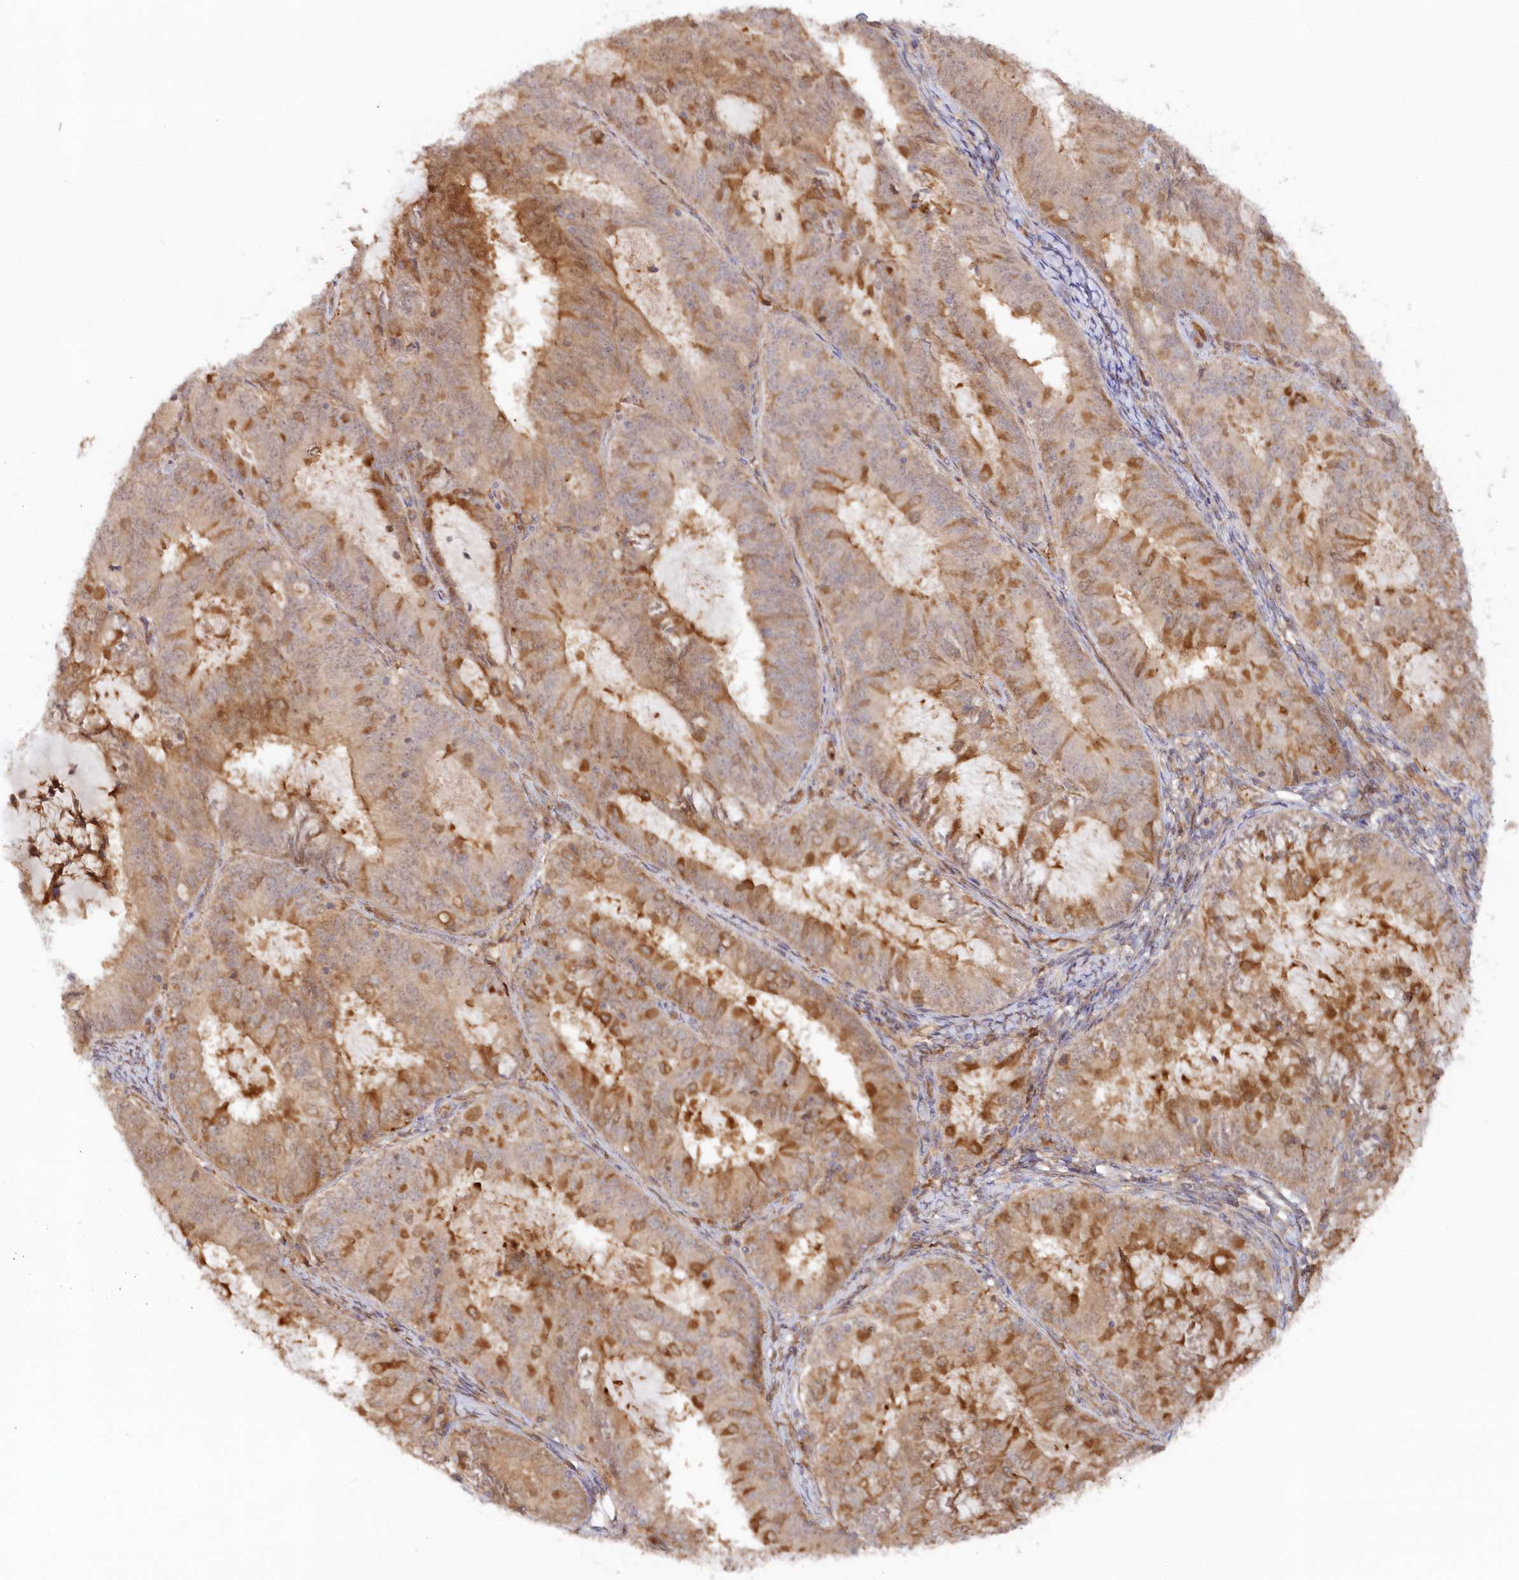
{"staining": {"intensity": "moderate", "quantity": ">75%", "location": "cytoplasmic/membranous"}, "tissue": "endometrial cancer", "cell_type": "Tumor cells", "image_type": "cancer", "snomed": [{"axis": "morphology", "description": "Adenocarcinoma, NOS"}, {"axis": "topography", "description": "Endometrium"}], "caption": "Adenocarcinoma (endometrial) was stained to show a protein in brown. There is medium levels of moderate cytoplasmic/membranous staining in approximately >75% of tumor cells.", "gene": "GBE1", "patient": {"sex": "female", "age": 57}}